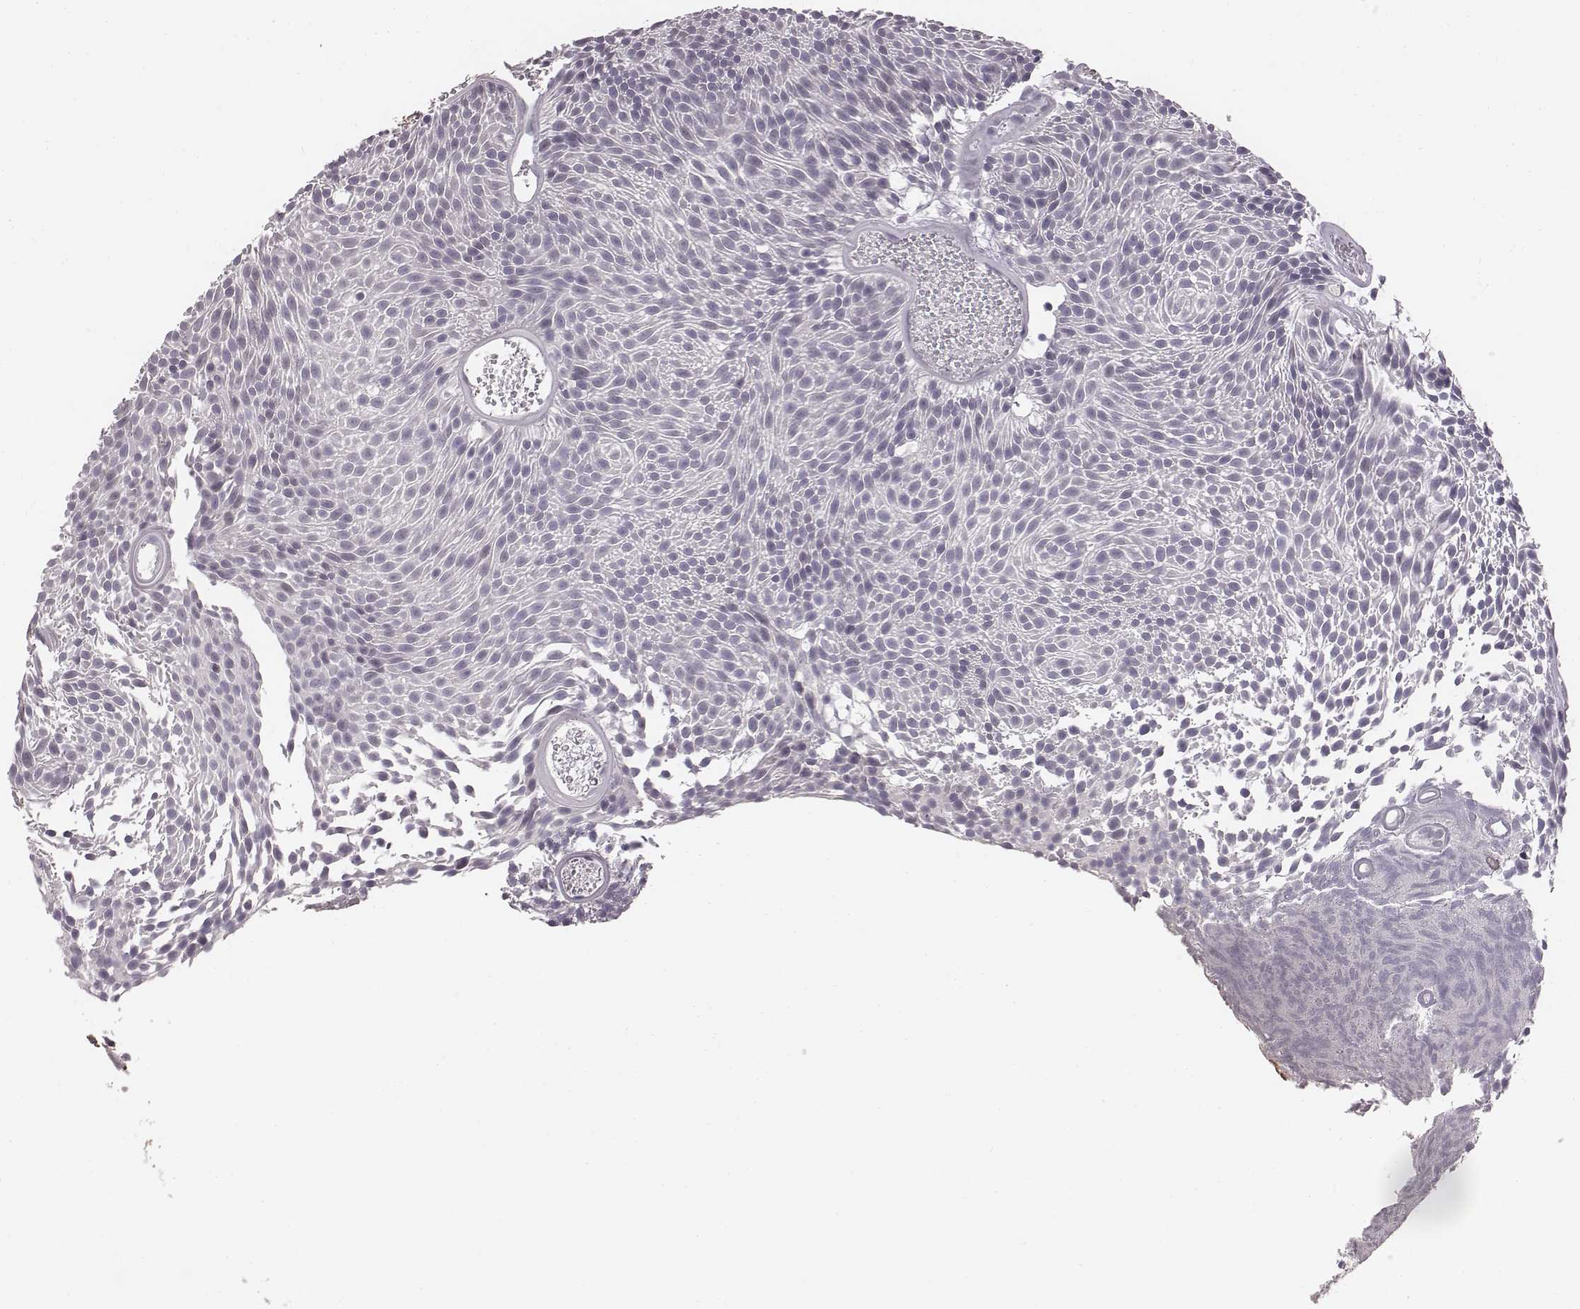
{"staining": {"intensity": "negative", "quantity": "none", "location": "none"}, "tissue": "urothelial cancer", "cell_type": "Tumor cells", "image_type": "cancer", "snomed": [{"axis": "morphology", "description": "Urothelial carcinoma, Low grade"}, {"axis": "topography", "description": "Urinary bladder"}], "caption": "Tumor cells are negative for brown protein staining in low-grade urothelial carcinoma.", "gene": "CFTR", "patient": {"sex": "male", "age": 77}}